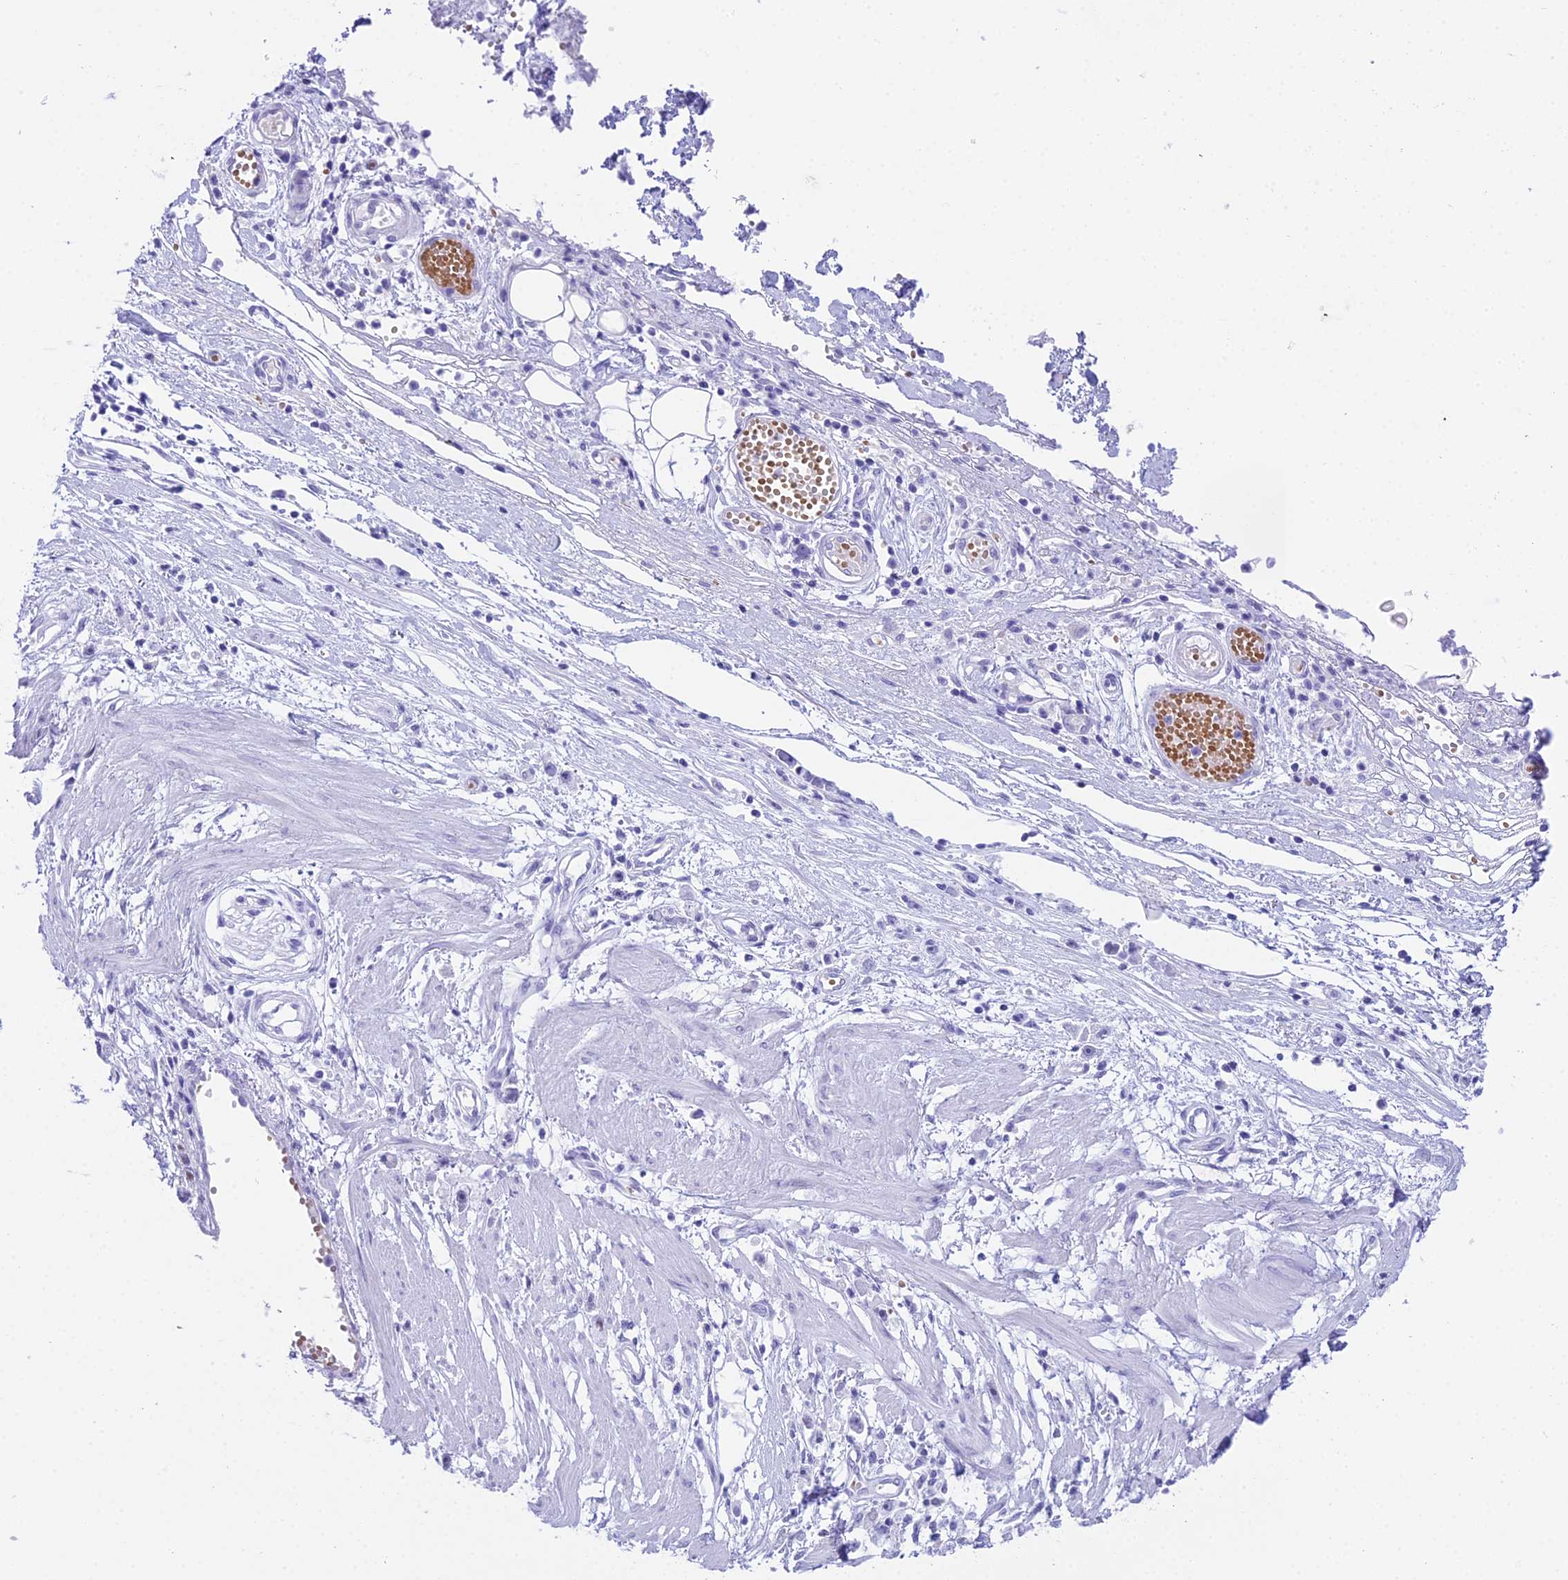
{"staining": {"intensity": "negative", "quantity": "none", "location": "none"}, "tissue": "stomach cancer", "cell_type": "Tumor cells", "image_type": "cancer", "snomed": [{"axis": "morphology", "description": "Adenocarcinoma, NOS"}, {"axis": "topography", "description": "Stomach"}], "caption": "A photomicrograph of stomach cancer (adenocarcinoma) stained for a protein exhibits no brown staining in tumor cells.", "gene": "RNPS1", "patient": {"sex": "female", "age": 59}}